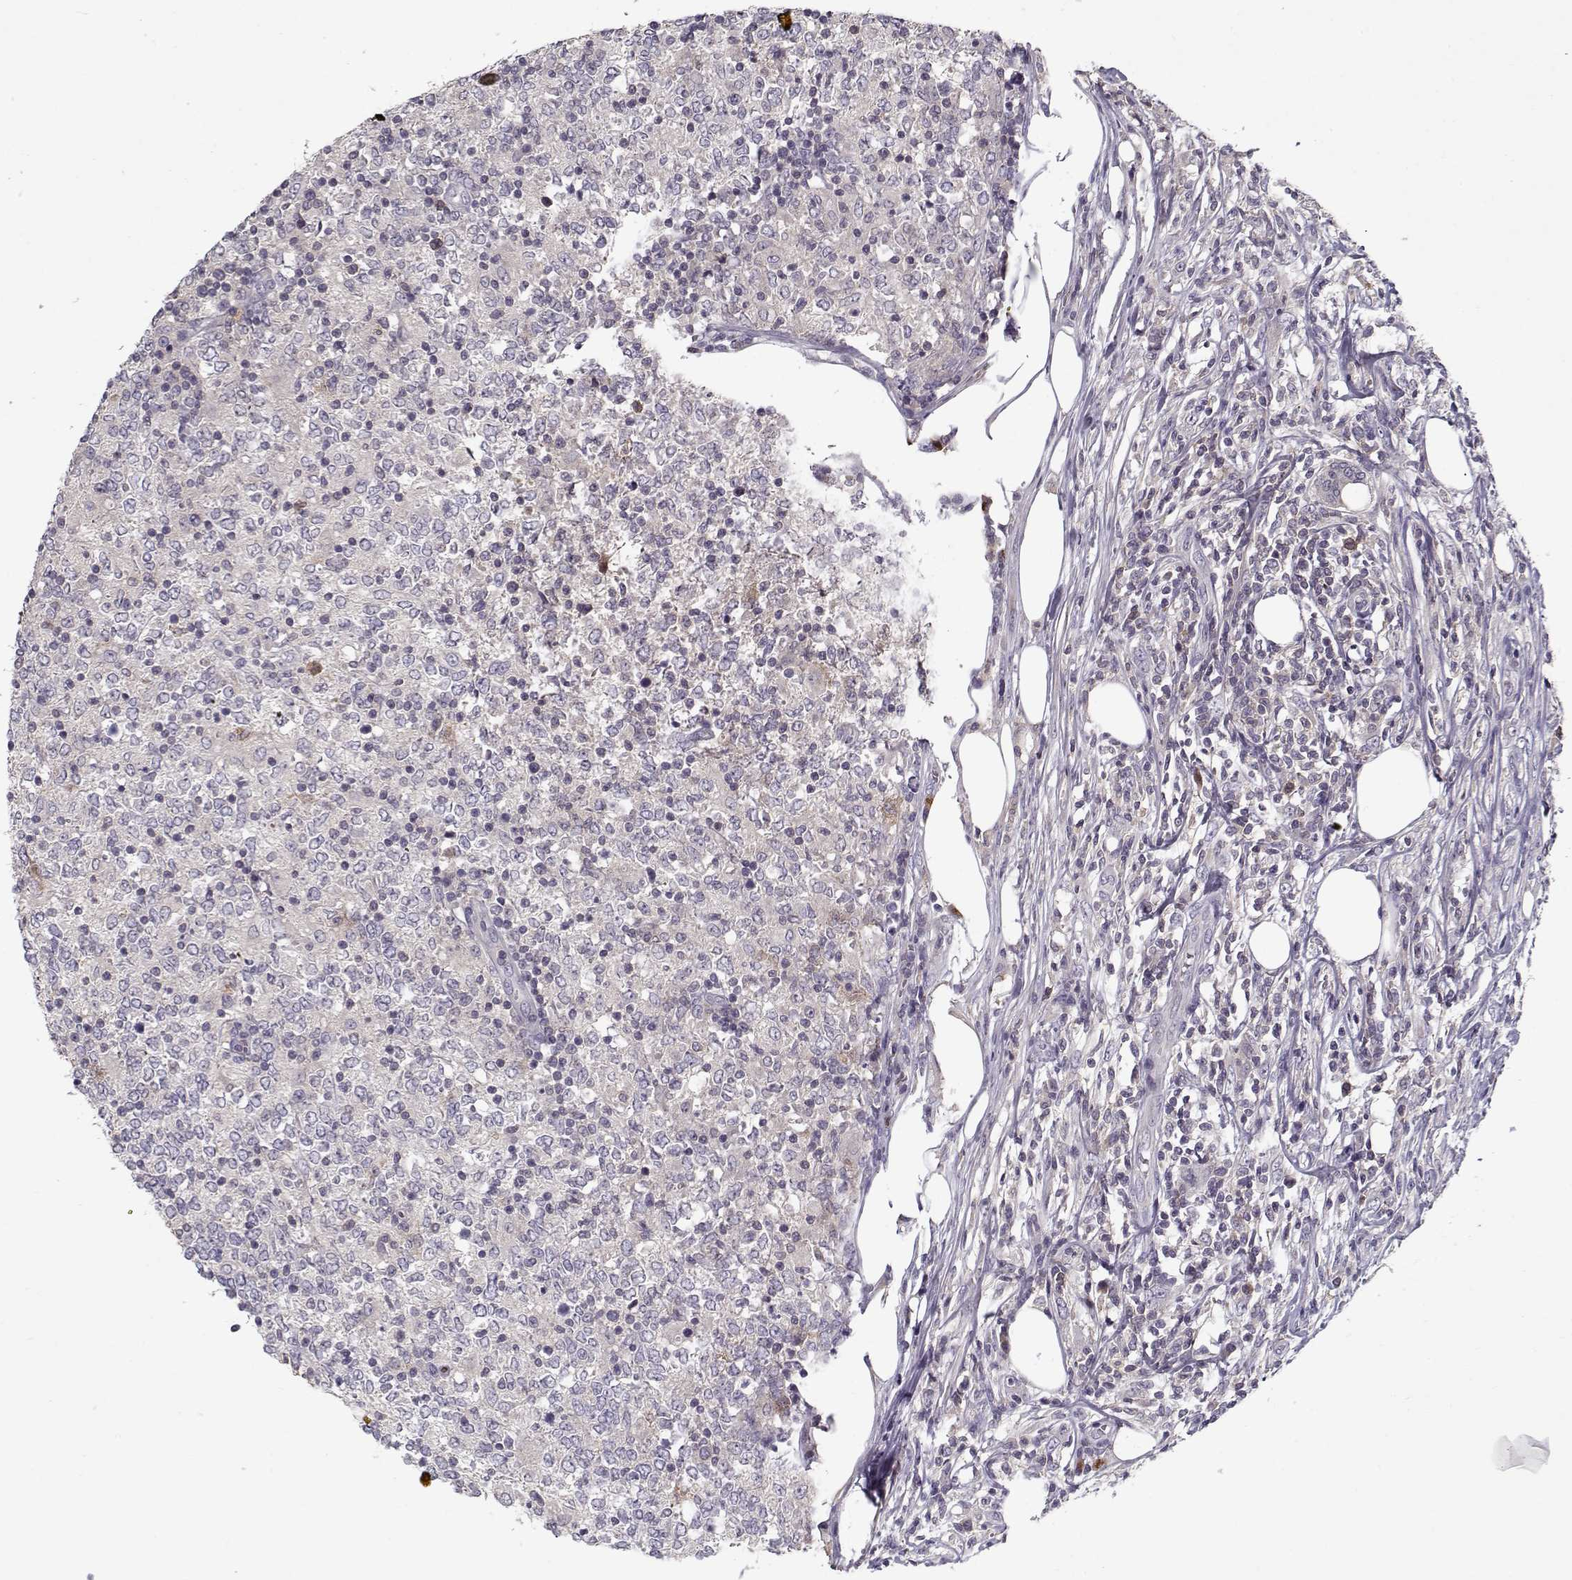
{"staining": {"intensity": "negative", "quantity": "none", "location": "none"}, "tissue": "lymphoma", "cell_type": "Tumor cells", "image_type": "cancer", "snomed": [{"axis": "morphology", "description": "Malignant lymphoma, non-Hodgkin's type, High grade"}, {"axis": "topography", "description": "Lymph node"}], "caption": "Protein analysis of malignant lymphoma, non-Hodgkin's type (high-grade) displays no significant staining in tumor cells. (Brightfield microscopy of DAB (3,3'-diaminobenzidine) immunohistochemistry (IHC) at high magnification).", "gene": "UNC13D", "patient": {"sex": "female", "age": 84}}